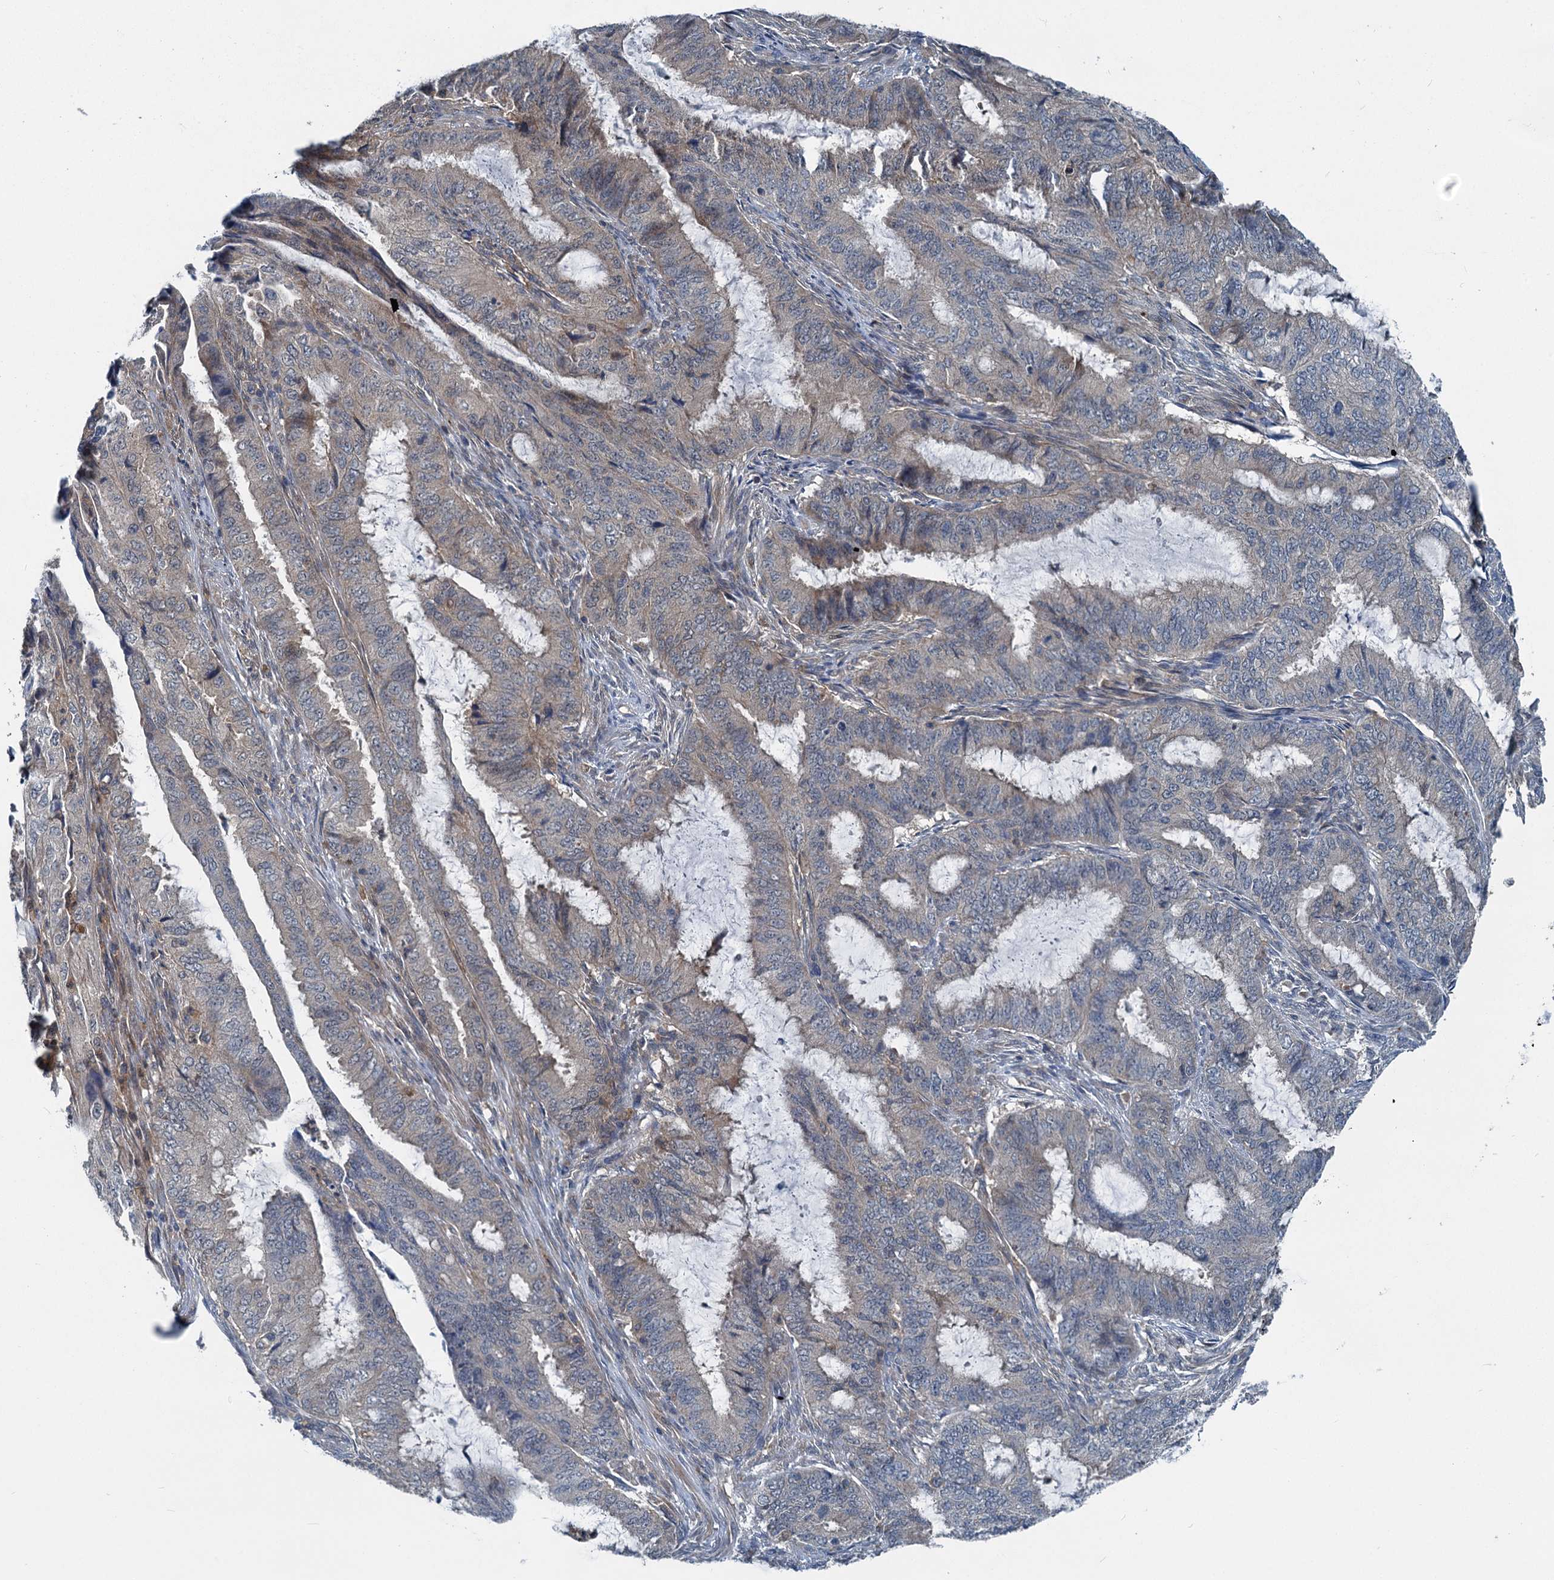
{"staining": {"intensity": "negative", "quantity": "none", "location": "none"}, "tissue": "endometrial cancer", "cell_type": "Tumor cells", "image_type": "cancer", "snomed": [{"axis": "morphology", "description": "Adenocarcinoma, NOS"}, {"axis": "topography", "description": "Endometrium"}], "caption": "This histopathology image is of endometrial adenocarcinoma stained with IHC to label a protein in brown with the nuclei are counter-stained blue. There is no staining in tumor cells.", "gene": "GCLM", "patient": {"sex": "female", "age": 51}}